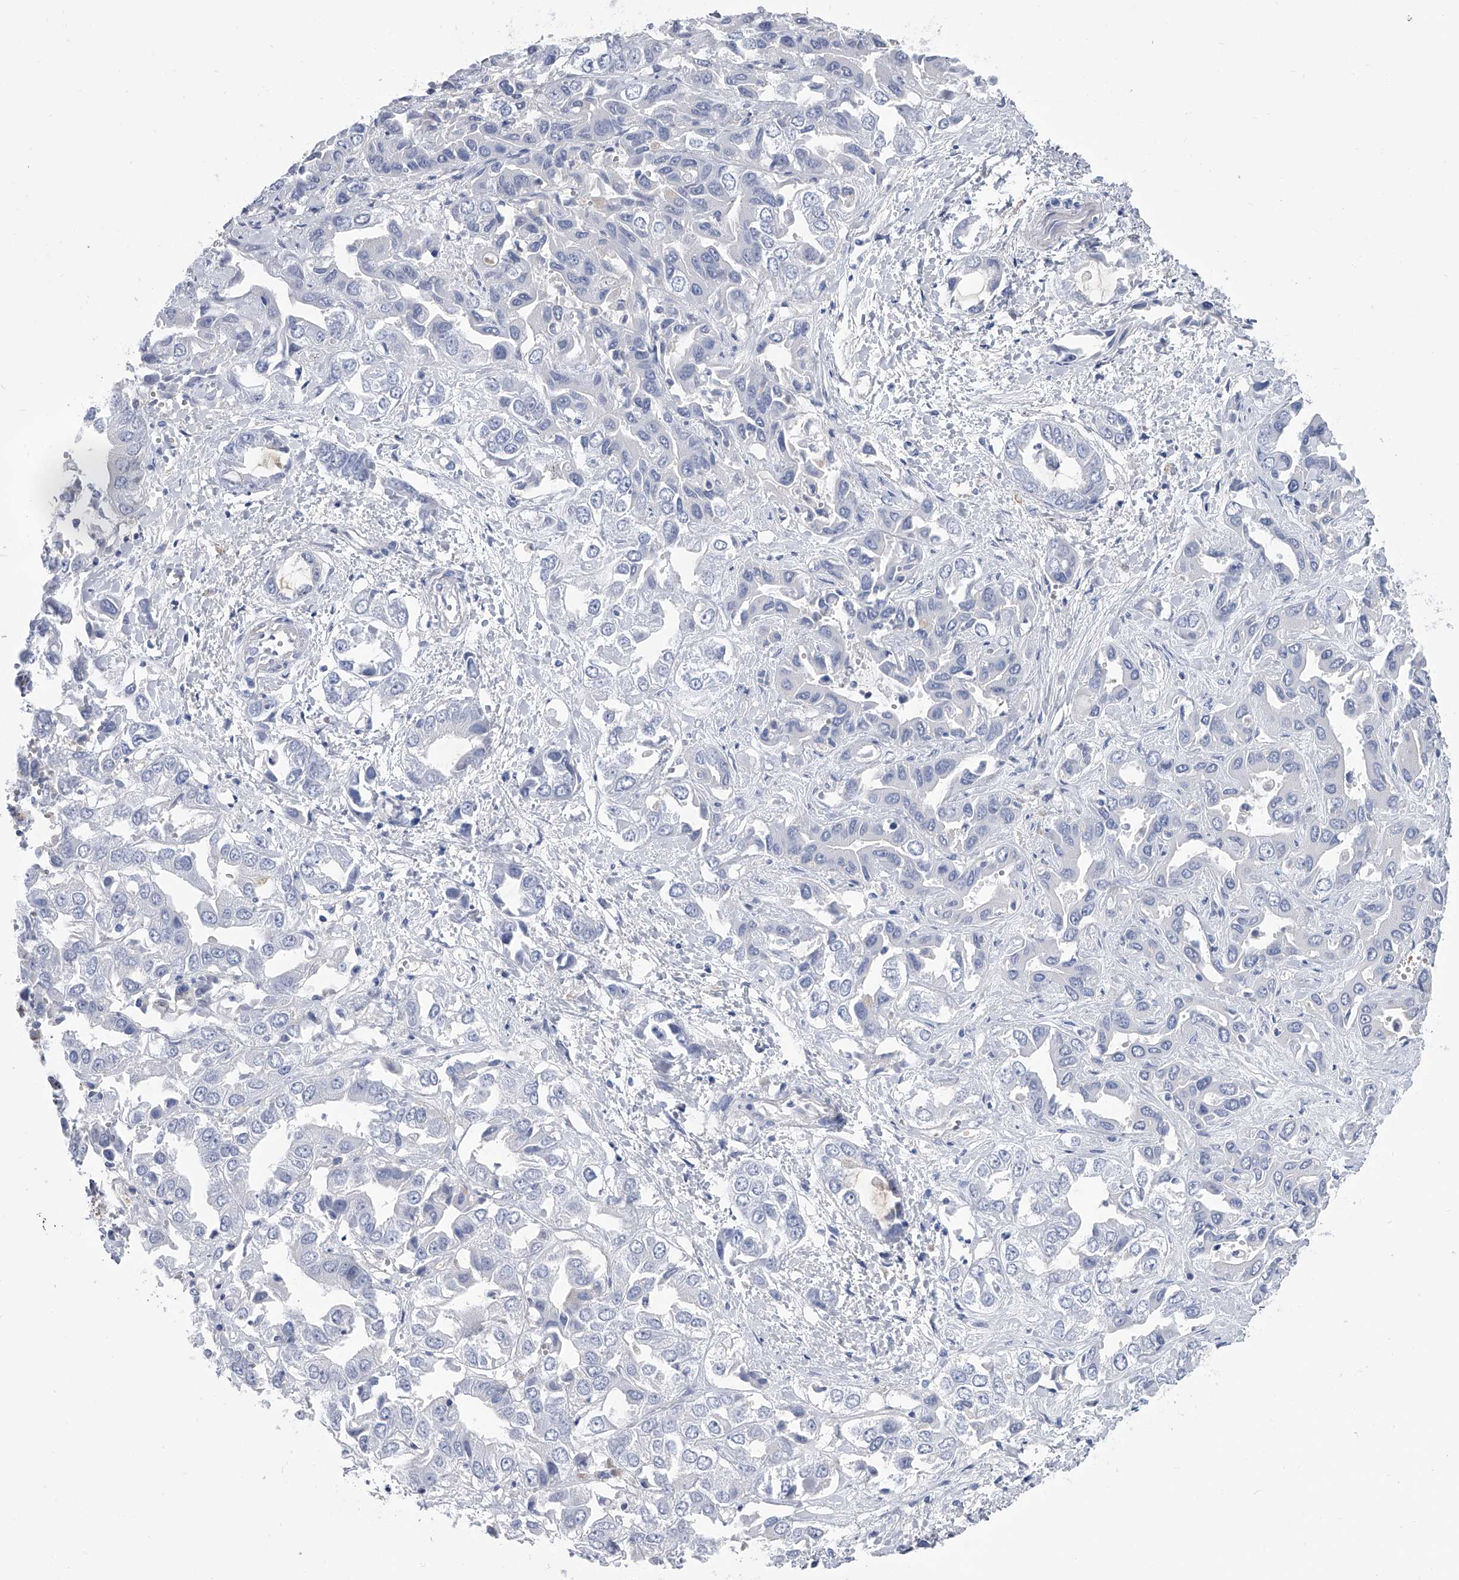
{"staining": {"intensity": "negative", "quantity": "none", "location": "none"}, "tissue": "liver cancer", "cell_type": "Tumor cells", "image_type": "cancer", "snomed": [{"axis": "morphology", "description": "Cholangiocarcinoma"}, {"axis": "topography", "description": "Liver"}], "caption": "Micrograph shows no protein staining in tumor cells of liver cancer tissue.", "gene": "SERPINB9", "patient": {"sex": "female", "age": 52}}